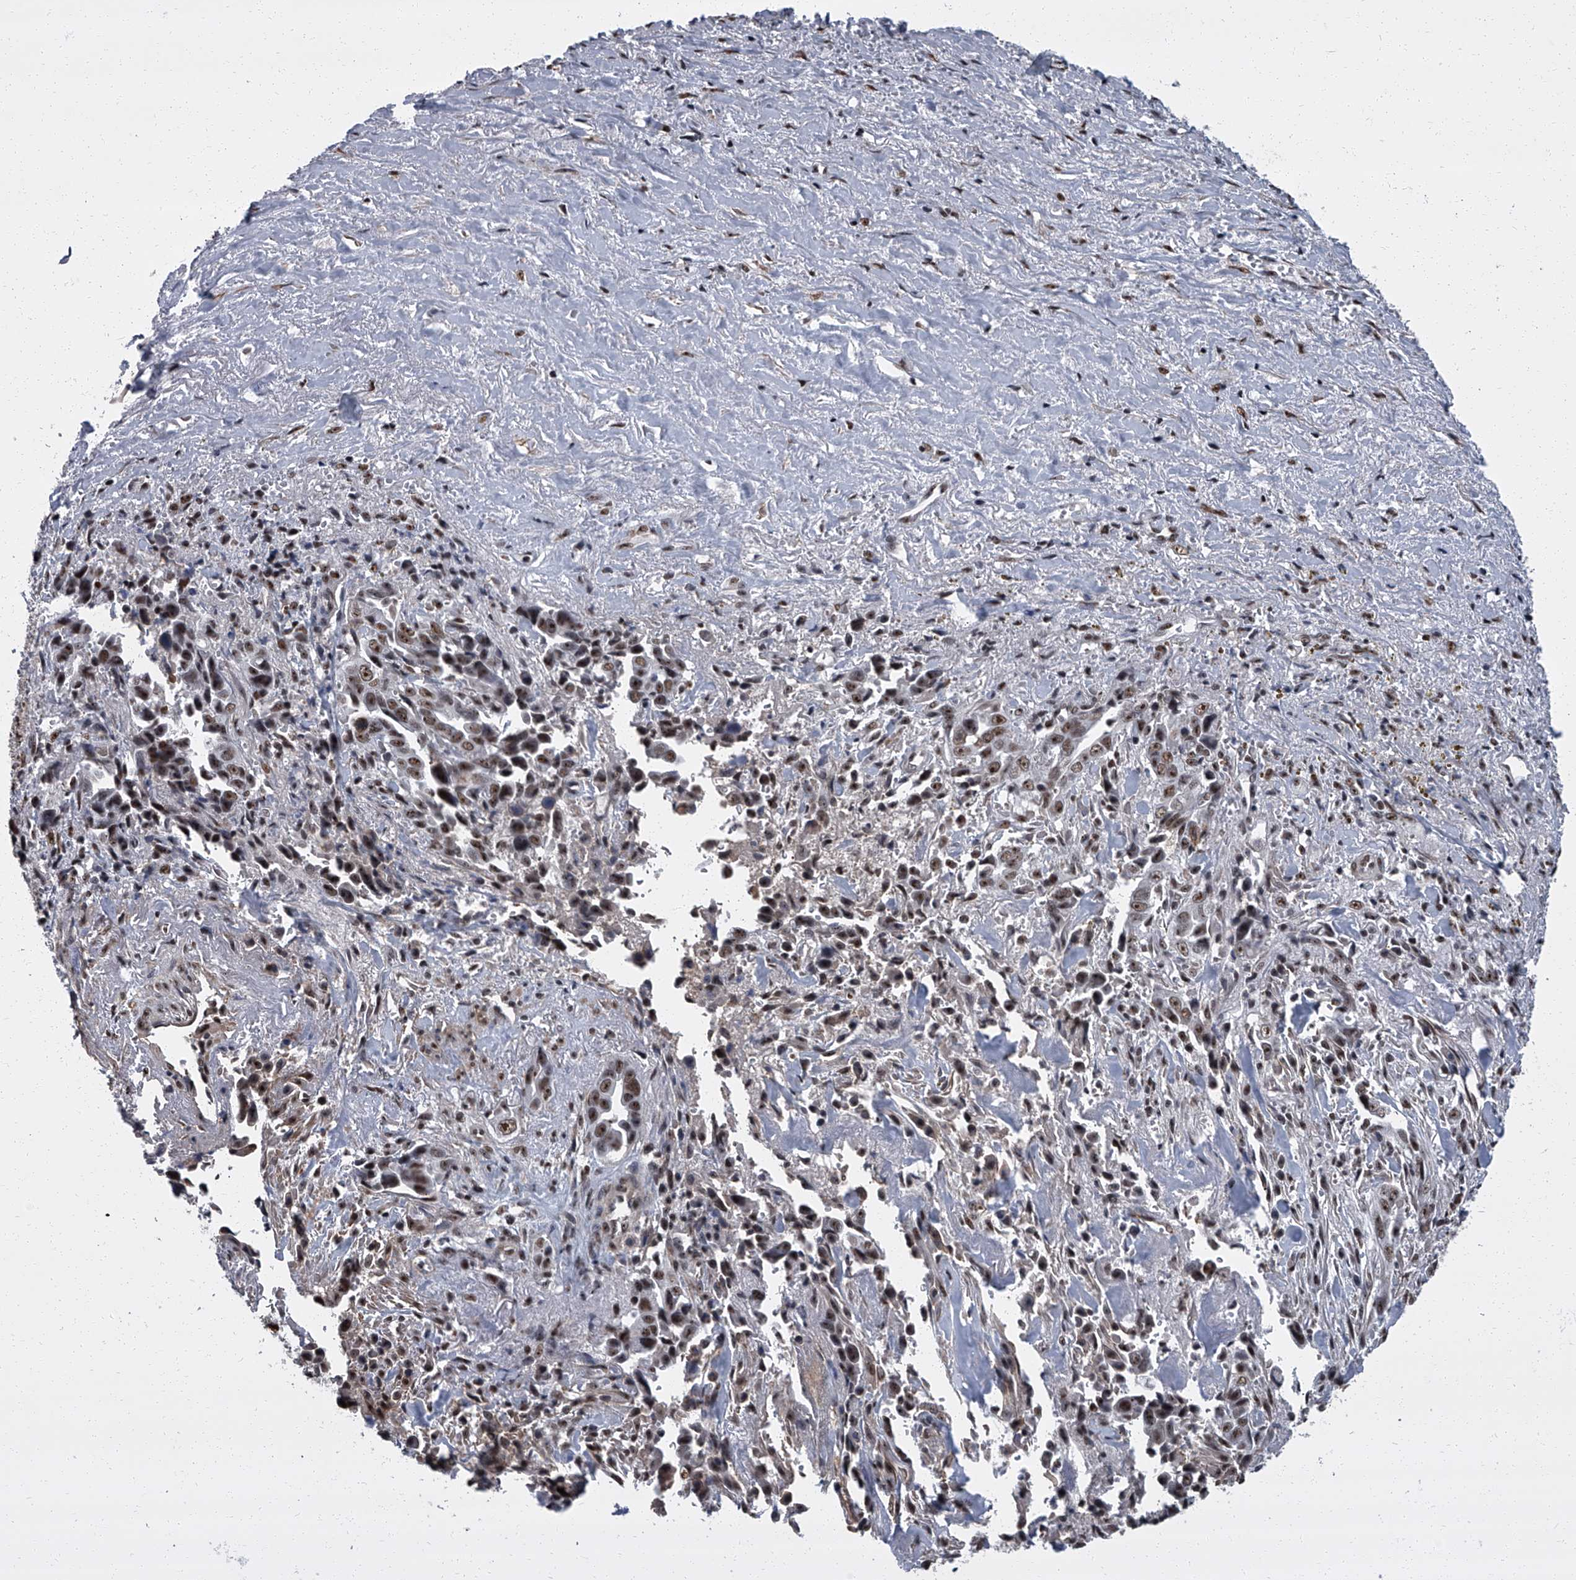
{"staining": {"intensity": "moderate", "quantity": ">75%", "location": "nuclear"}, "tissue": "liver cancer", "cell_type": "Tumor cells", "image_type": "cancer", "snomed": [{"axis": "morphology", "description": "Cholangiocarcinoma"}, {"axis": "topography", "description": "Liver"}], "caption": "DAB (3,3'-diaminobenzidine) immunohistochemical staining of liver cancer demonstrates moderate nuclear protein expression in about >75% of tumor cells. The staining was performed using DAB (3,3'-diaminobenzidine), with brown indicating positive protein expression. Nuclei are stained blue with hematoxylin.", "gene": "ZNF518B", "patient": {"sex": "female", "age": 79}}